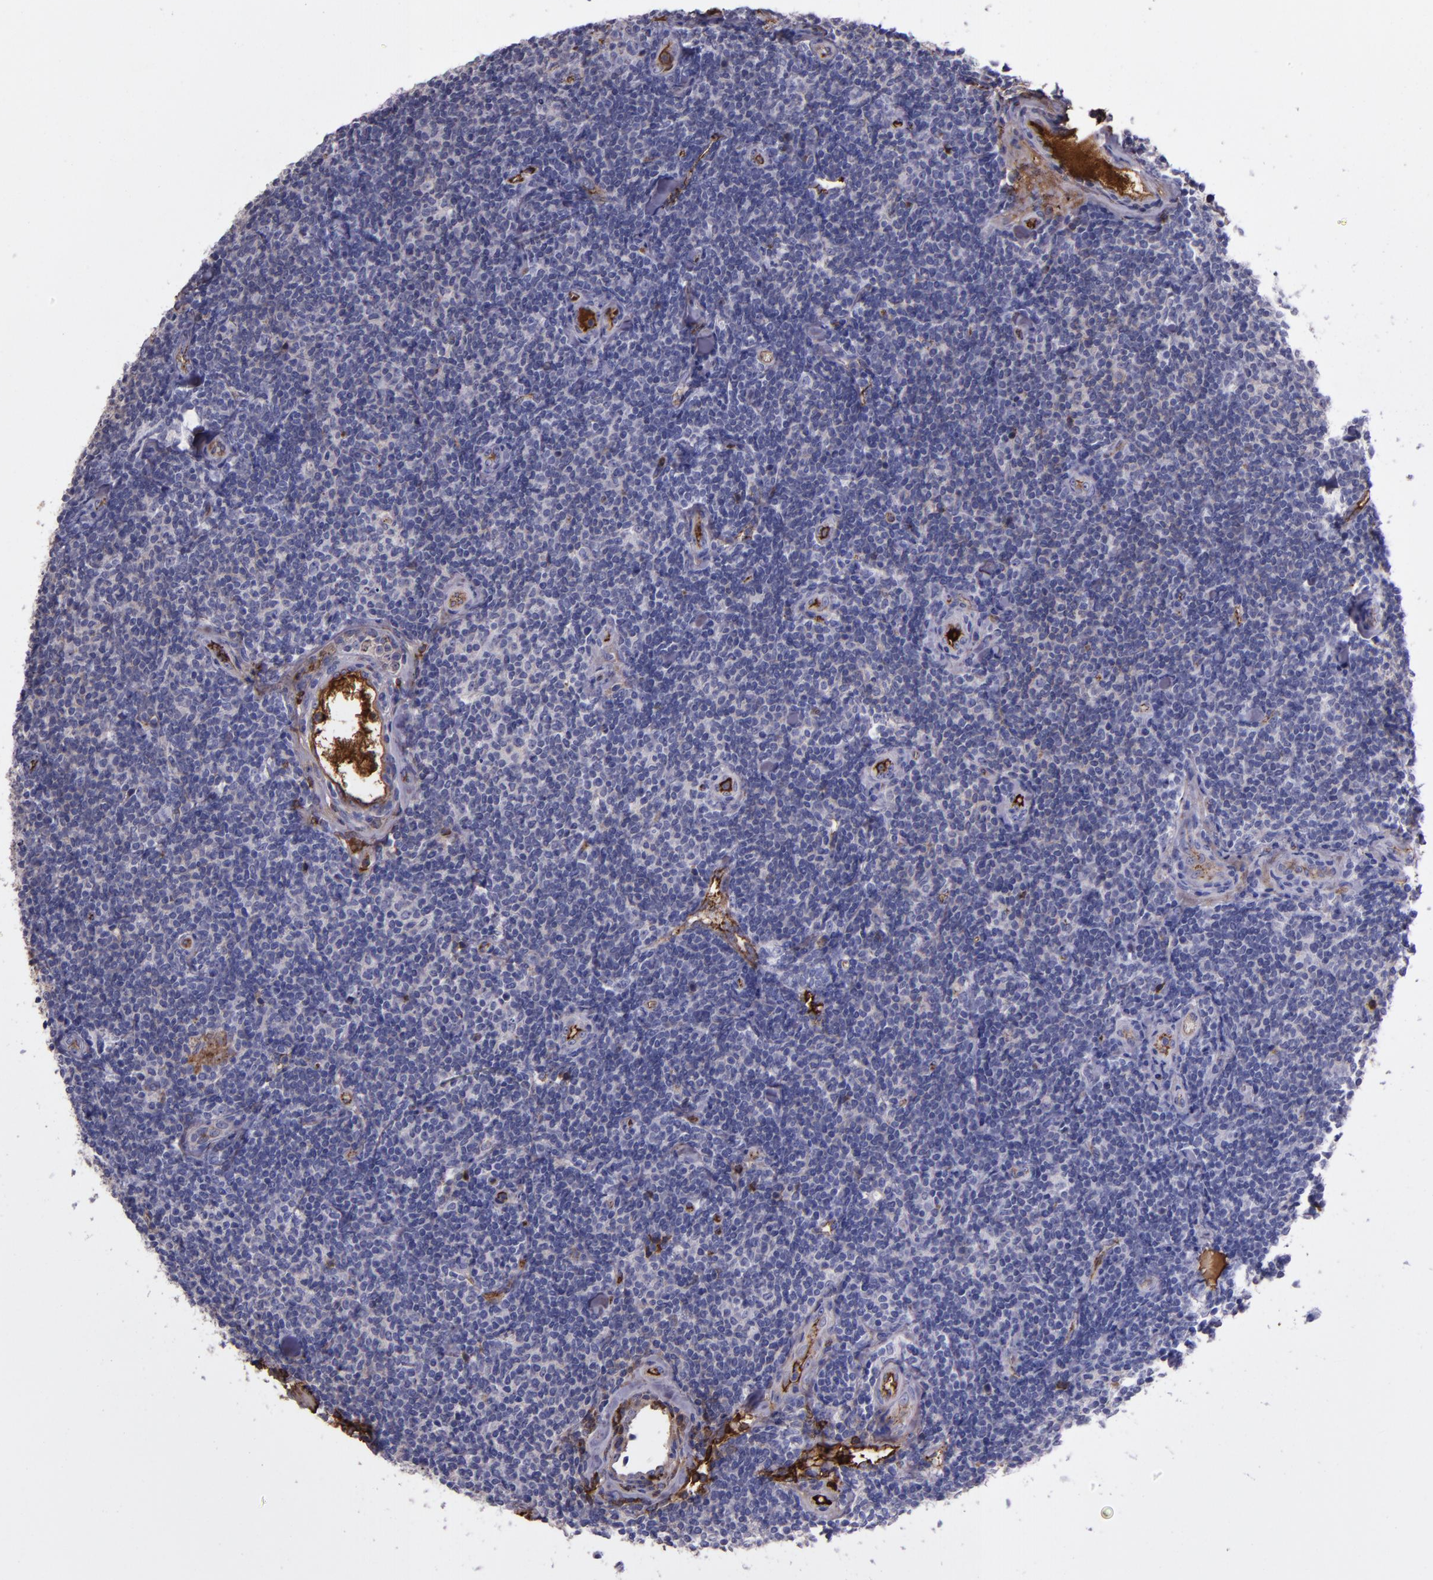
{"staining": {"intensity": "negative", "quantity": "none", "location": "none"}, "tissue": "lymphoma", "cell_type": "Tumor cells", "image_type": "cancer", "snomed": [{"axis": "morphology", "description": "Malignant lymphoma, non-Hodgkin's type, Low grade"}, {"axis": "topography", "description": "Lymph node"}], "caption": "This is an immunohistochemistry (IHC) photomicrograph of lymphoma. There is no staining in tumor cells.", "gene": "A2M", "patient": {"sex": "female", "age": 56}}